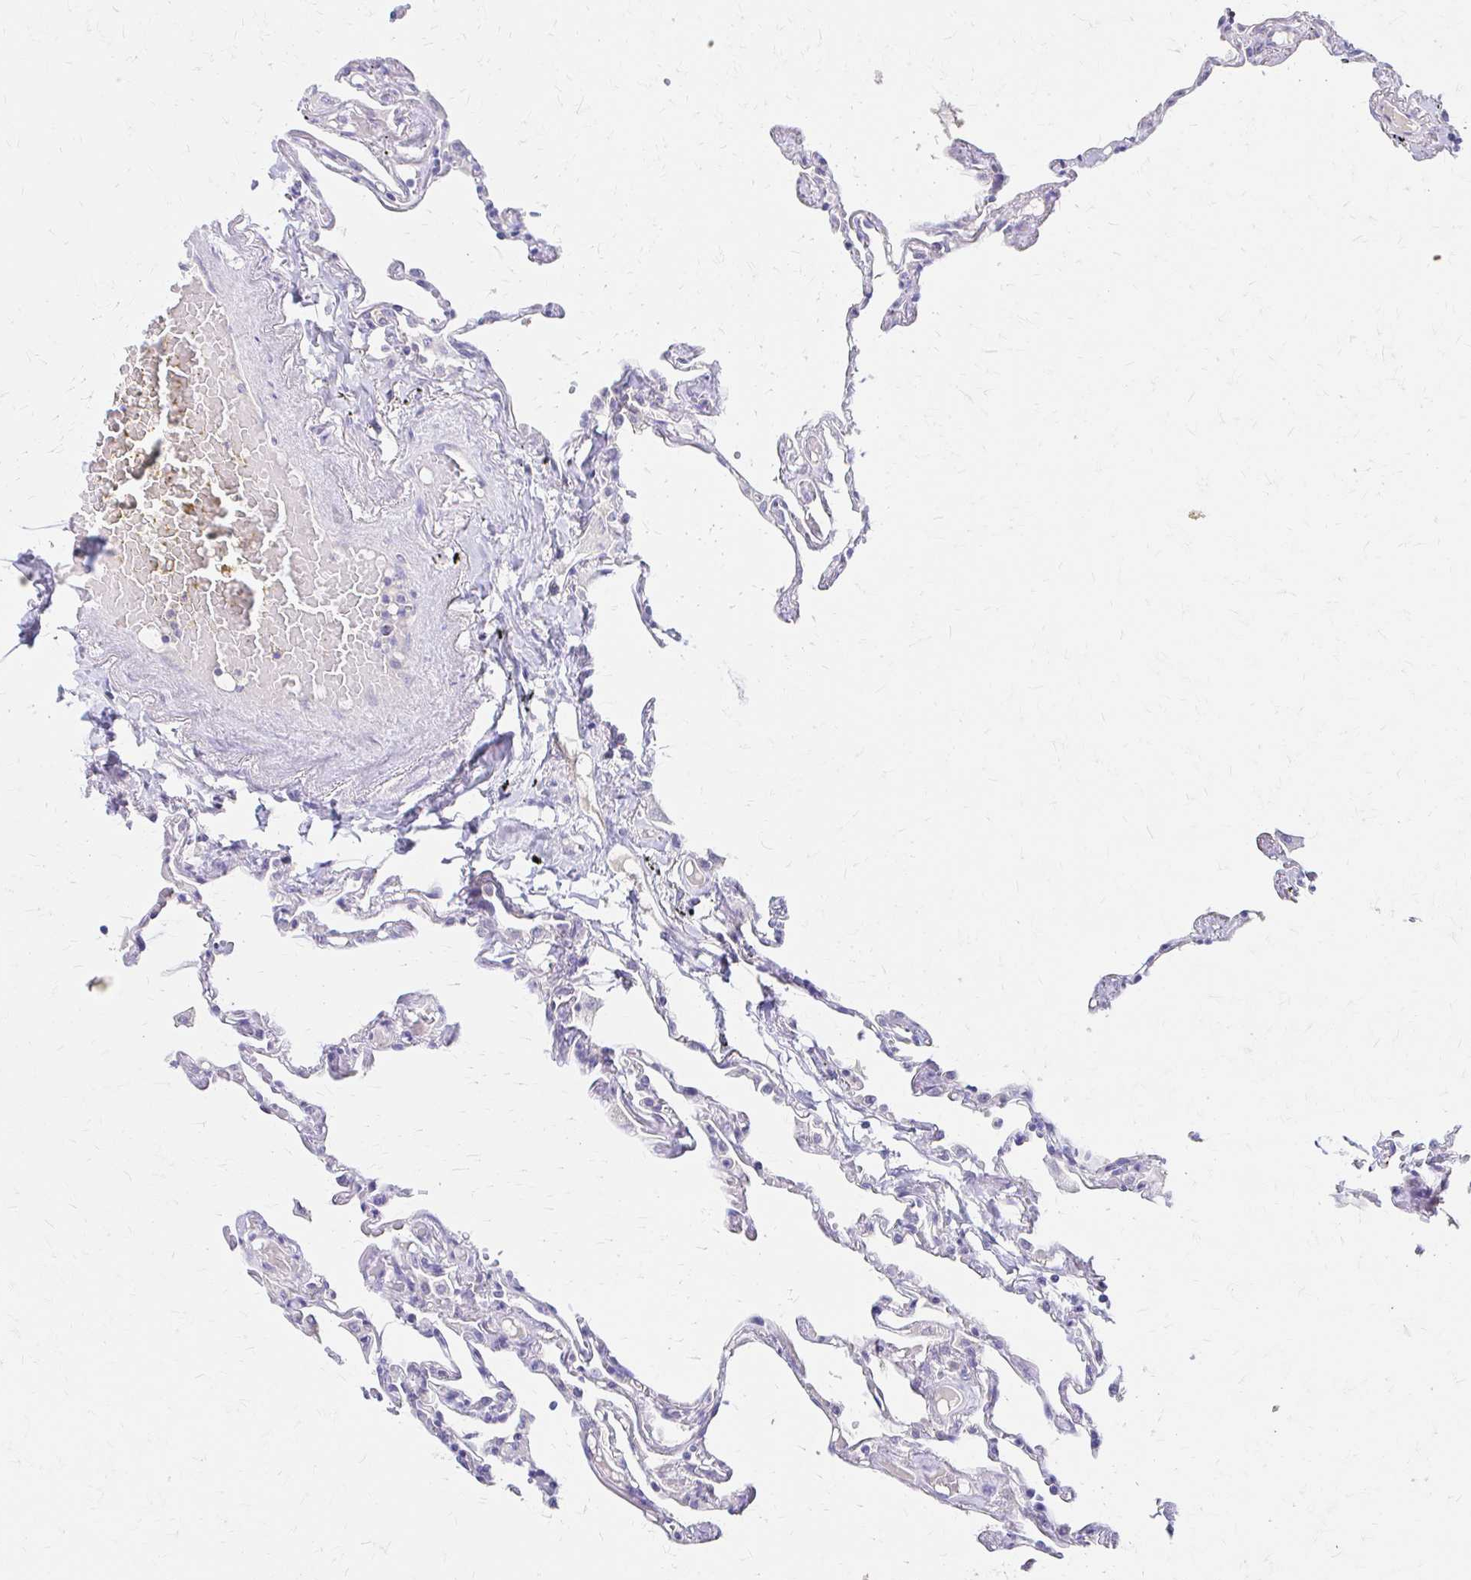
{"staining": {"intensity": "negative", "quantity": "none", "location": "none"}, "tissue": "lung", "cell_type": "Alveolar cells", "image_type": "normal", "snomed": [{"axis": "morphology", "description": "Normal tissue, NOS"}, {"axis": "topography", "description": "Lung"}], "caption": "Alveolar cells show no significant protein staining in benign lung. (DAB IHC, high magnification).", "gene": "AZGP1", "patient": {"sex": "female", "age": 67}}